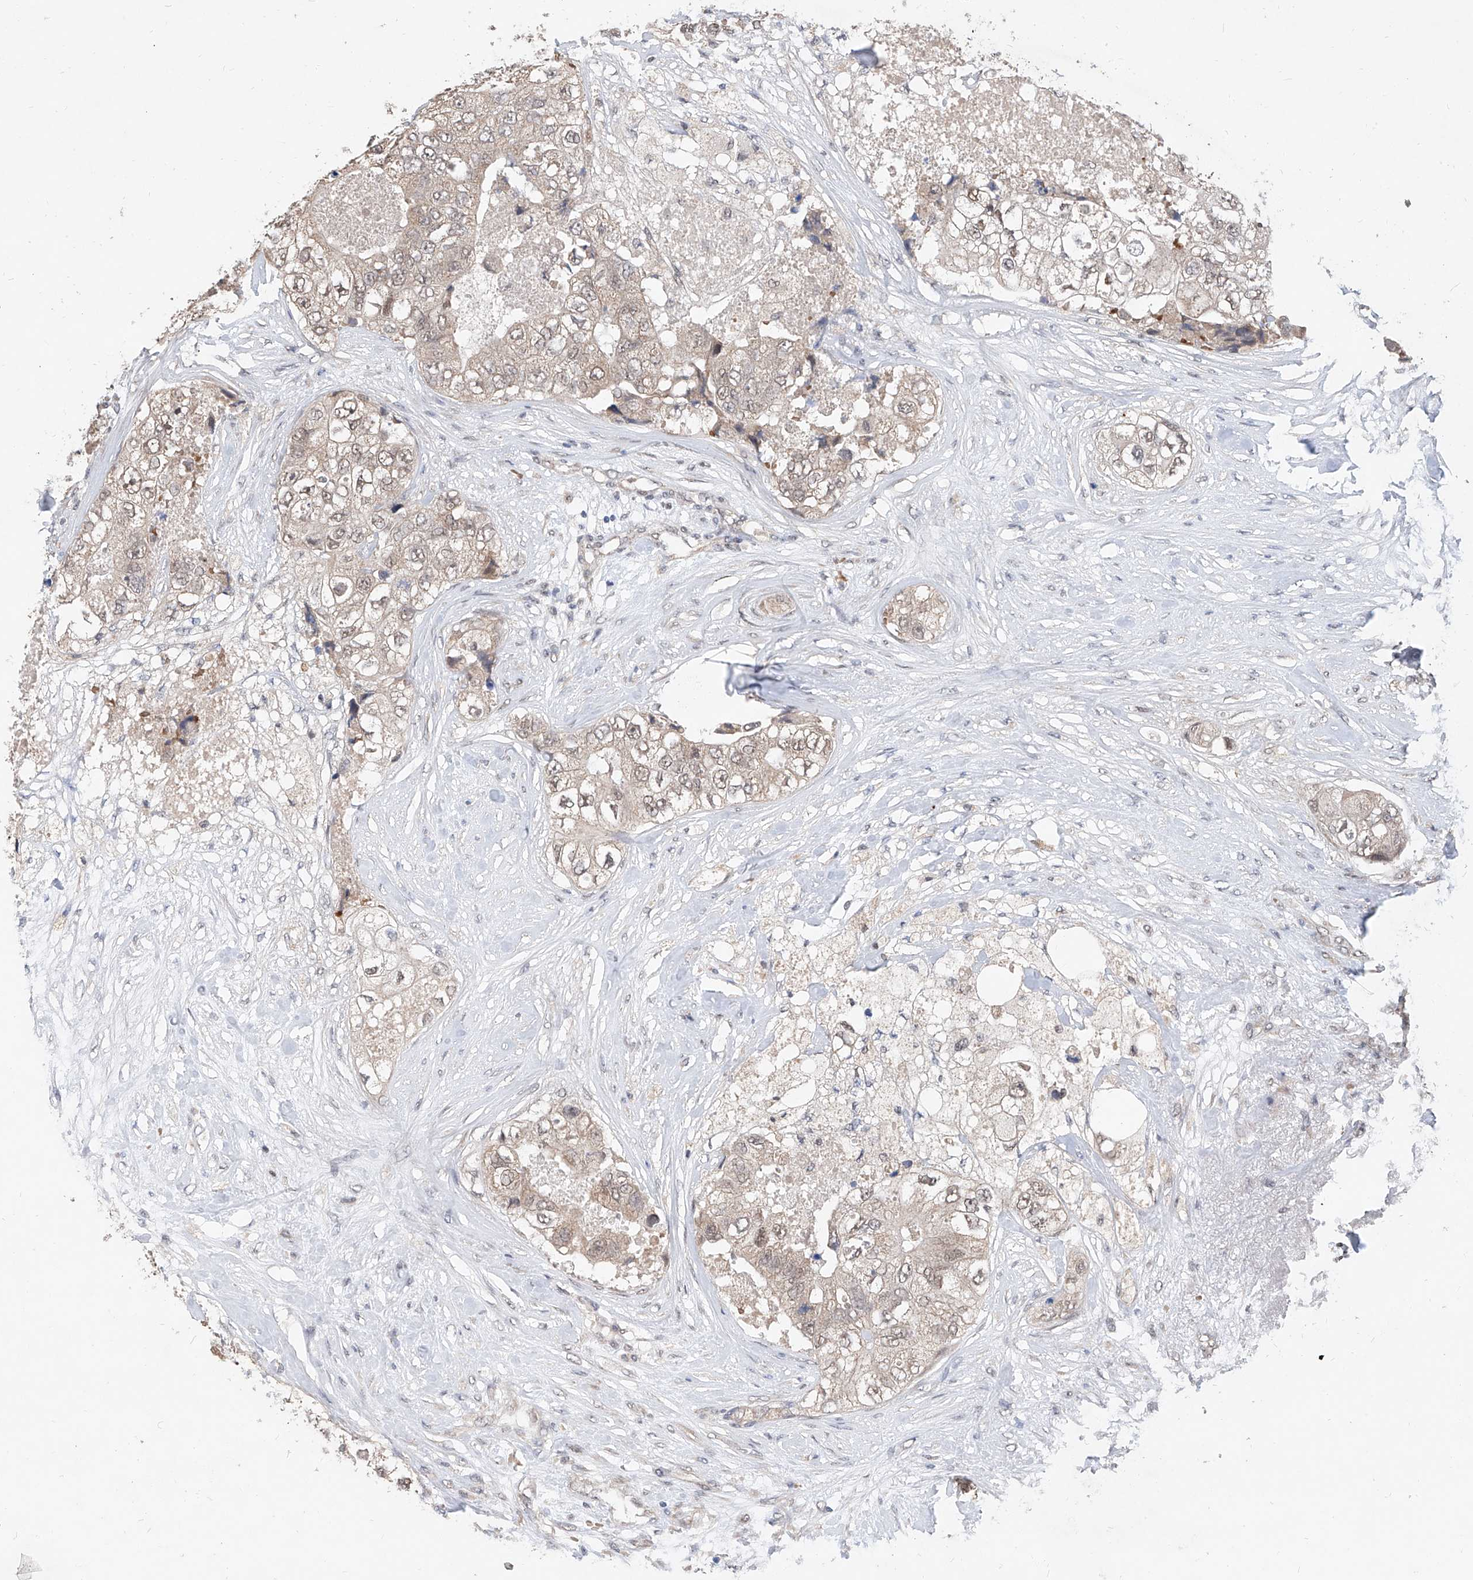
{"staining": {"intensity": "weak", "quantity": "<25%", "location": "nuclear"}, "tissue": "breast cancer", "cell_type": "Tumor cells", "image_type": "cancer", "snomed": [{"axis": "morphology", "description": "Duct carcinoma"}, {"axis": "topography", "description": "Breast"}], "caption": "Immunohistochemistry (IHC) of human breast invasive ductal carcinoma demonstrates no staining in tumor cells.", "gene": "CARMIL3", "patient": {"sex": "female", "age": 62}}